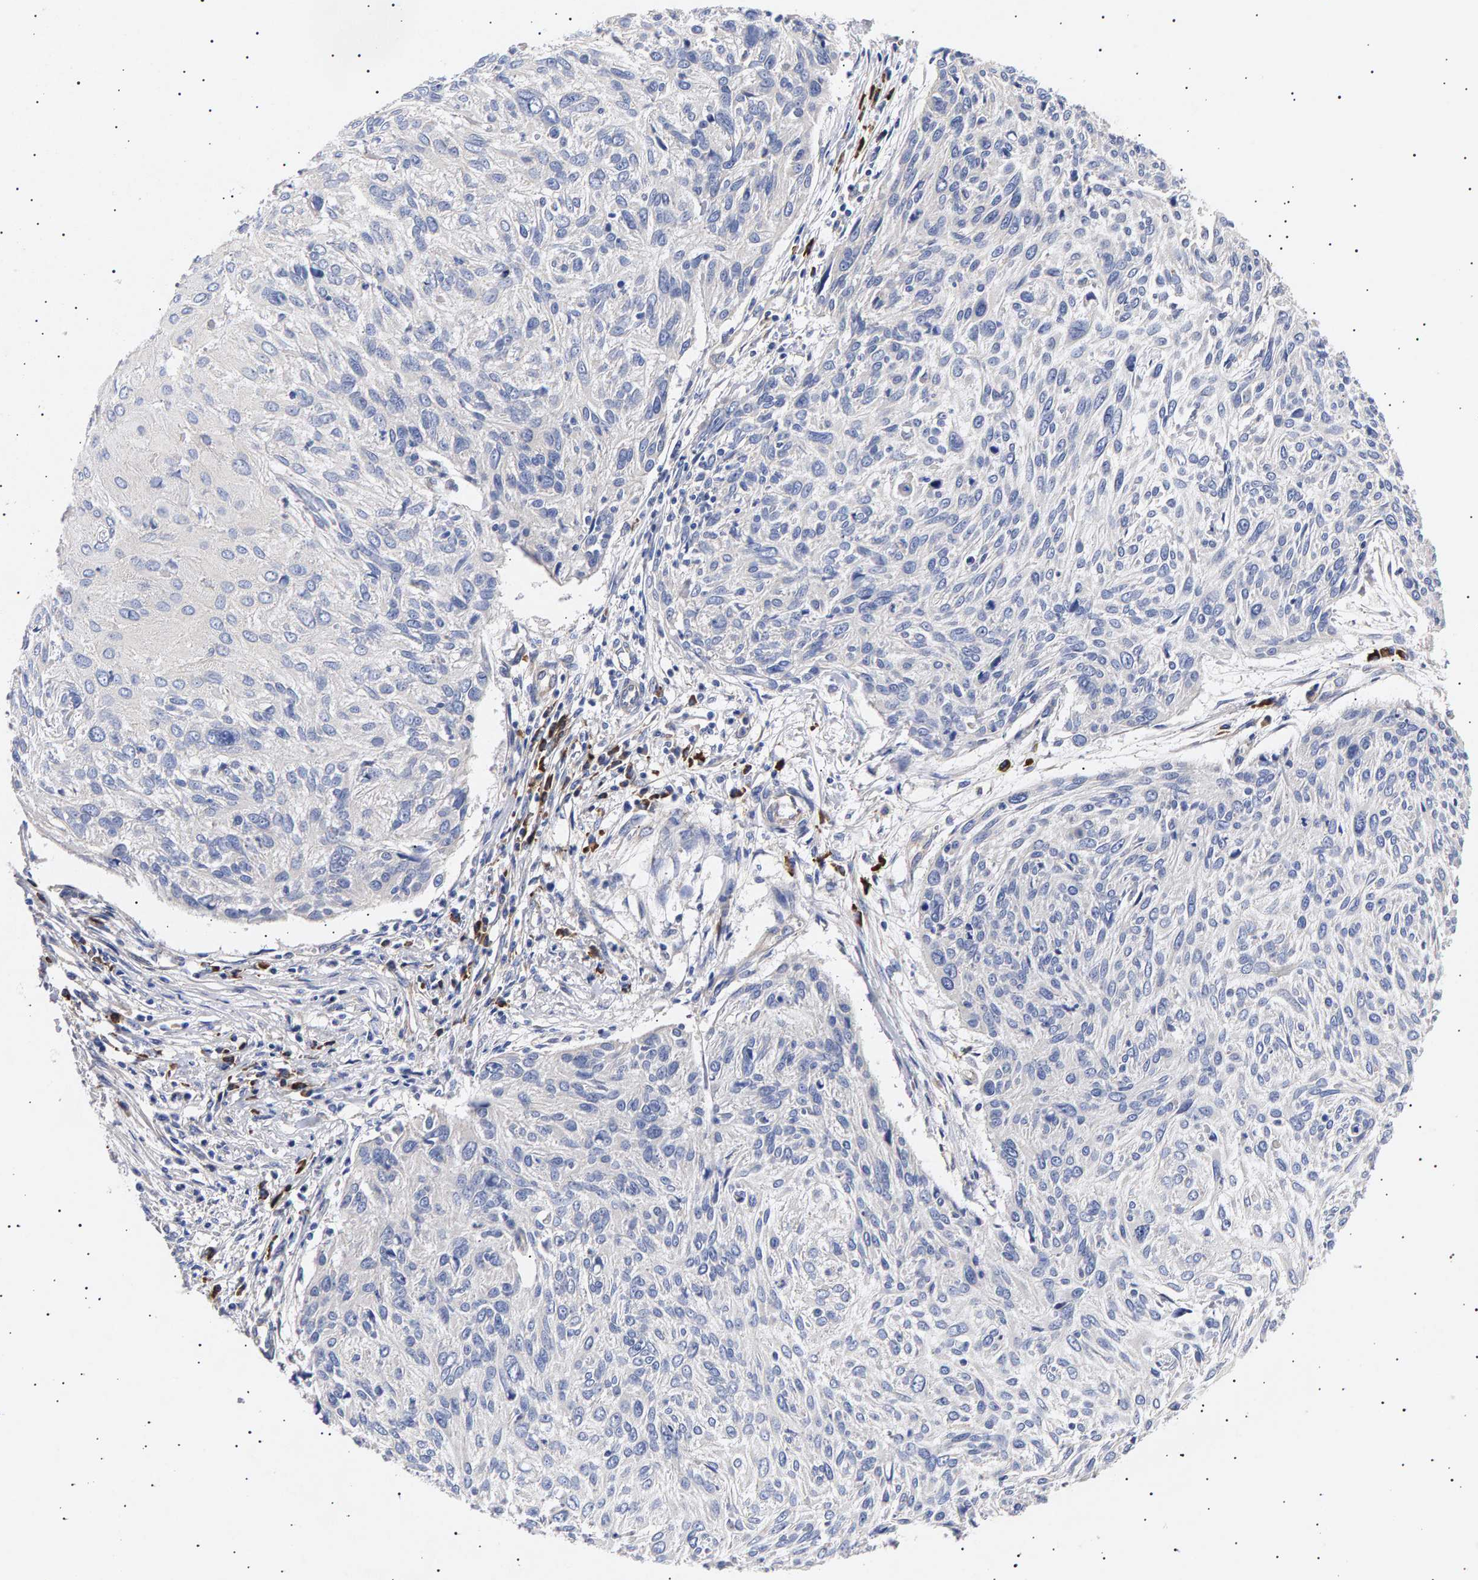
{"staining": {"intensity": "negative", "quantity": "none", "location": "none"}, "tissue": "cervical cancer", "cell_type": "Tumor cells", "image_type": "cancer", "snomed": [{"axis": "morphology", "description": "Squamous cell carcinoma, NOS"}, {"axis": "topography", "description": "Cervix"}], "caption": "There is no significant expression in tumor cells of cervical squamous cell carcinoma.", "gene": "ANKRD40", "patient": {"sex": "female", "age": 51}}